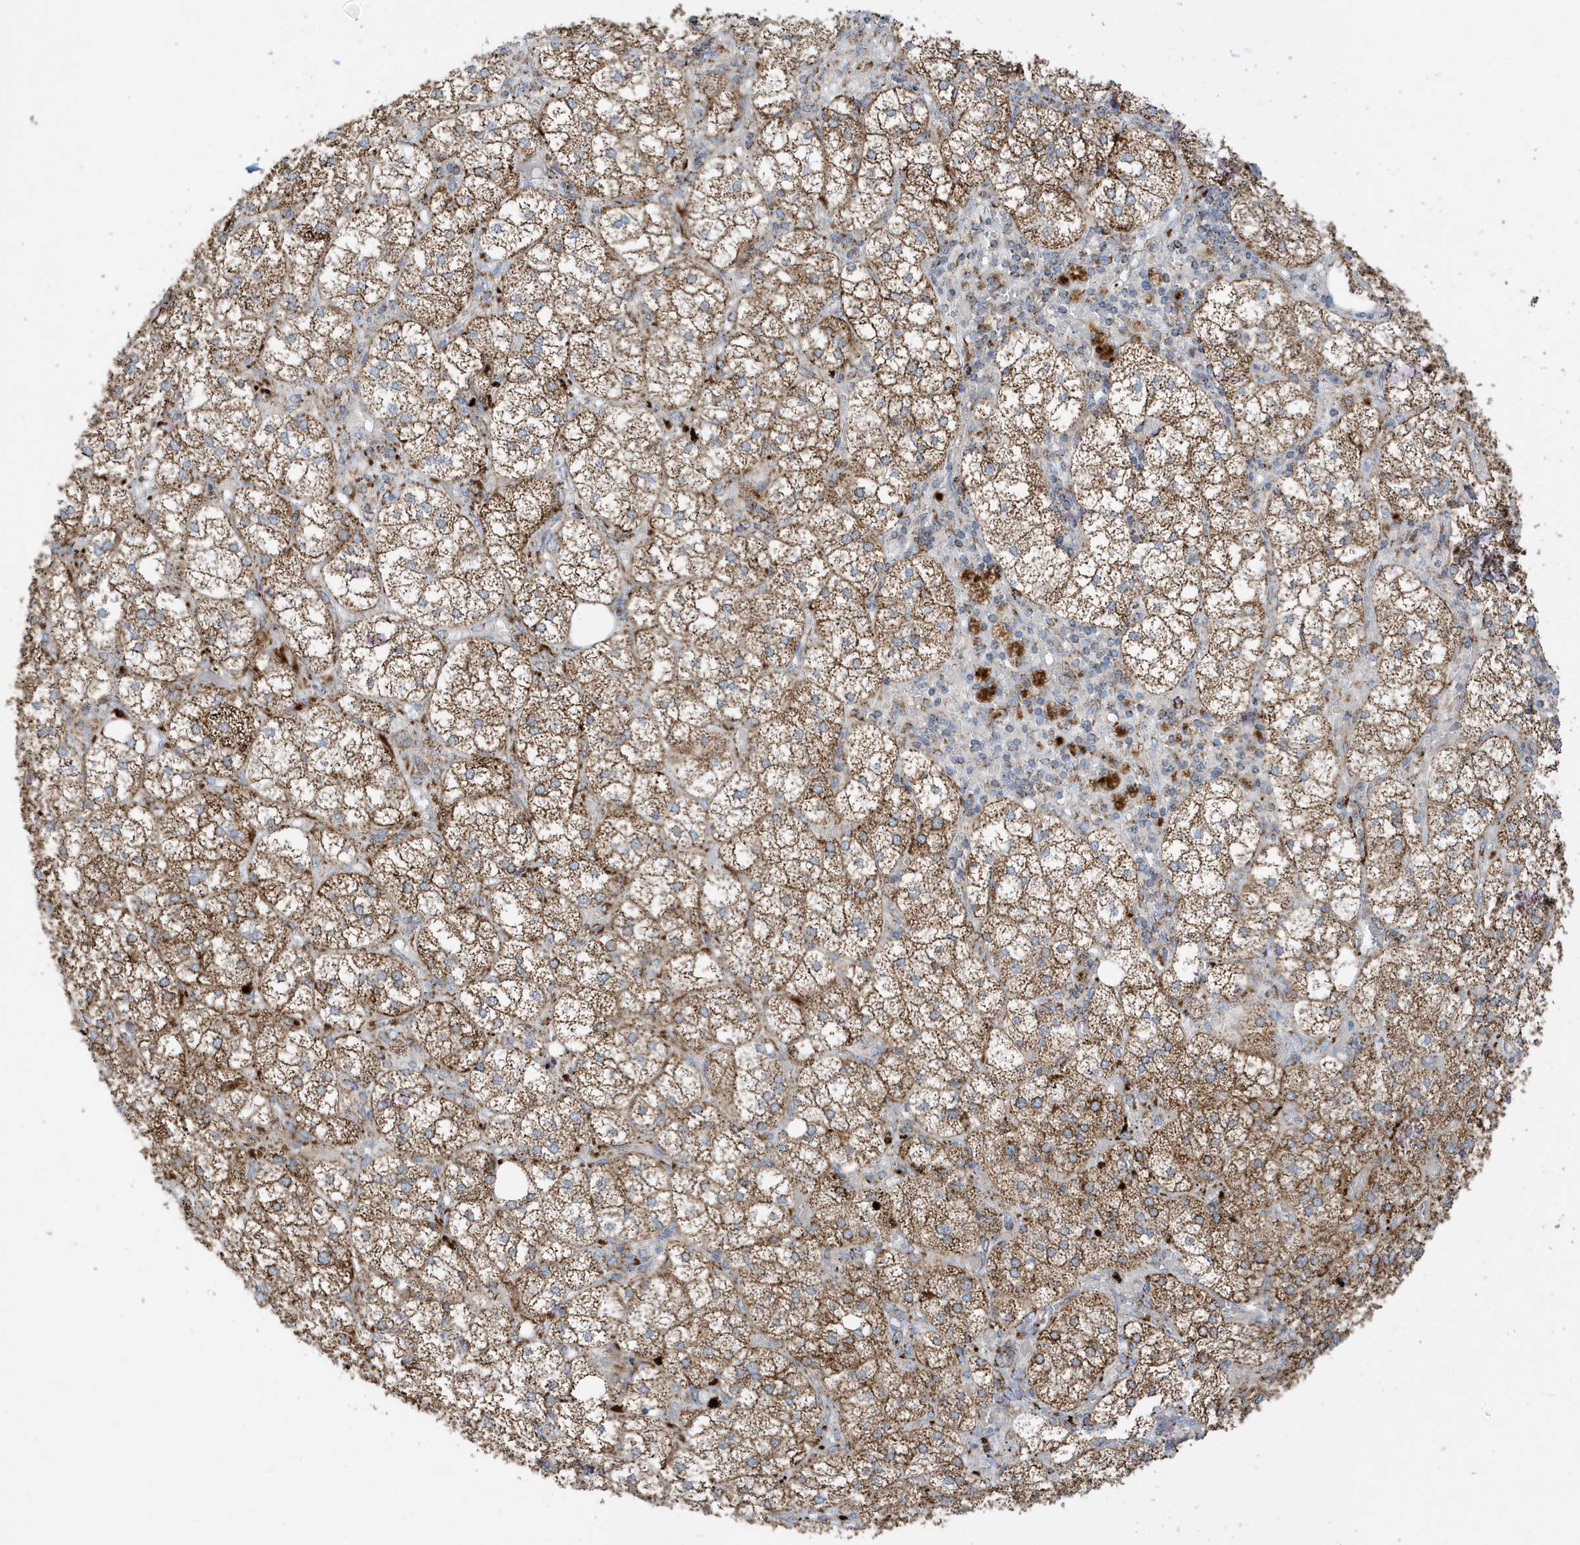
{"staining": {"intensity": "strong", "quantity": ">75%", "location": "cytoplasmic/membranous"}, "tissue": "adrenal gland", "cell_type": "Glandular cells", "image_type": "normal", "snomed": [{"axis": "morphology", "description": "Normal tissue, NOS"}, {"axis": "topography", "description": "Adrenal gland"}], "caption": "Protein expression analysis of benign human adrenal gland reveals strong cytoplasmic/membranous positivity in approximately >75% of glandular cells.", "gene": "ATP5ME", "patient": {"sex": "female", "age": 61}}